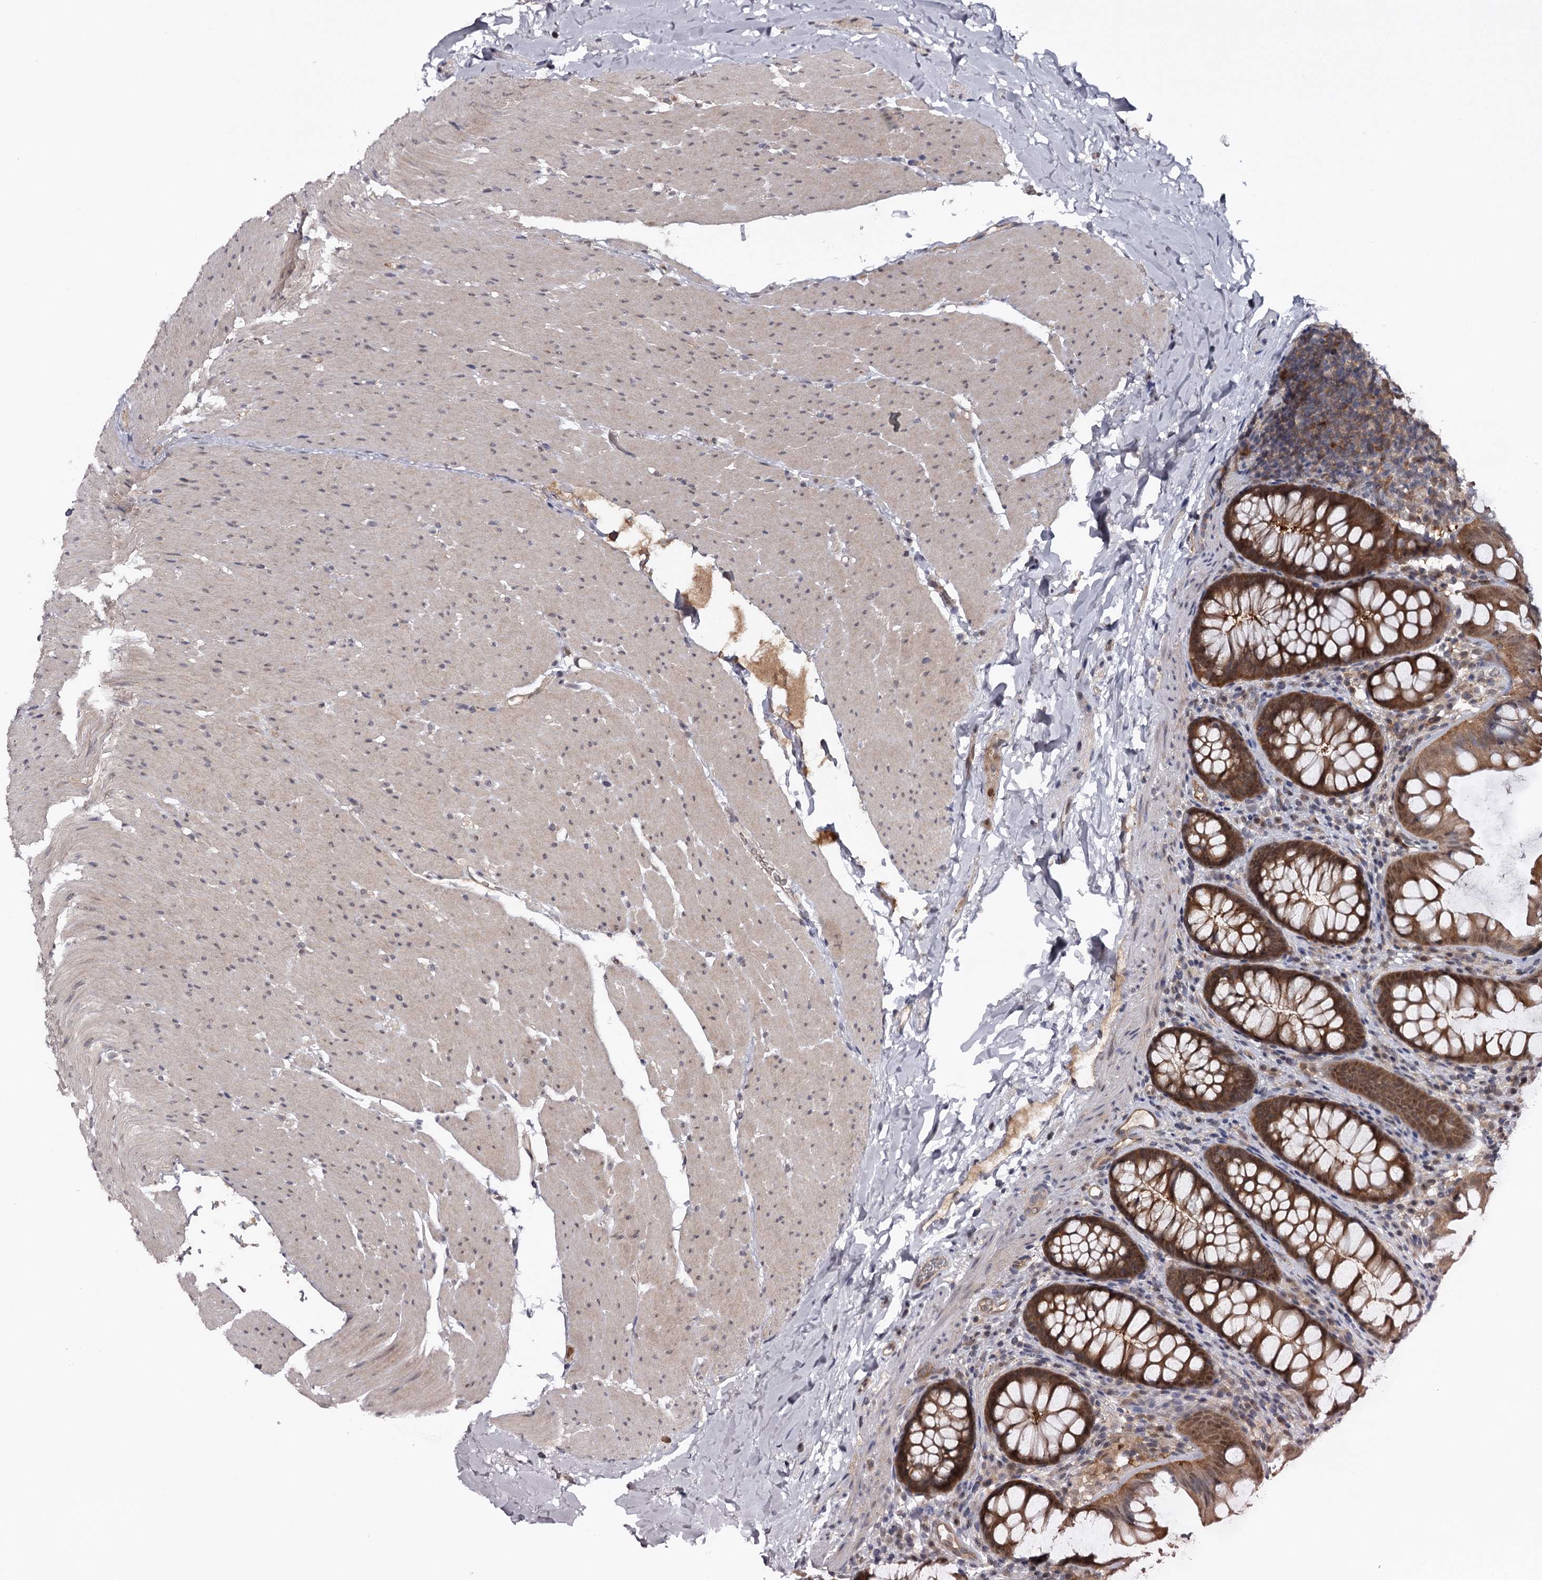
{"staining": {"intensity": "moderate", "quantity": ">75%", "location": "cytoplasmic/membranous,nuclear"}, "tissue": "colon", "cell_type": "Endothelial cells", "image_type": "normal", "snomed": [{"axis": "morphology", "description": "Normal tissue, NOS"}, {"axis": "topography", "description": "Colon"}], "caption": "IHC staining of unremarkable colon, which displays medium levels of moderate cytoplasmic/membranous,nuclear positivity in approximately >75% of endothelial cells indicating moderate cytoplasmic/membranous,nuclear protein staining. The staining was performed using DAB (3,3'-diaminobenzidine) (brown) for protein detection and nuclei were counterstained in hematoxylin (blue).", "gene": "GTSF1", "patient": {"sex": "female", "age": 62}}